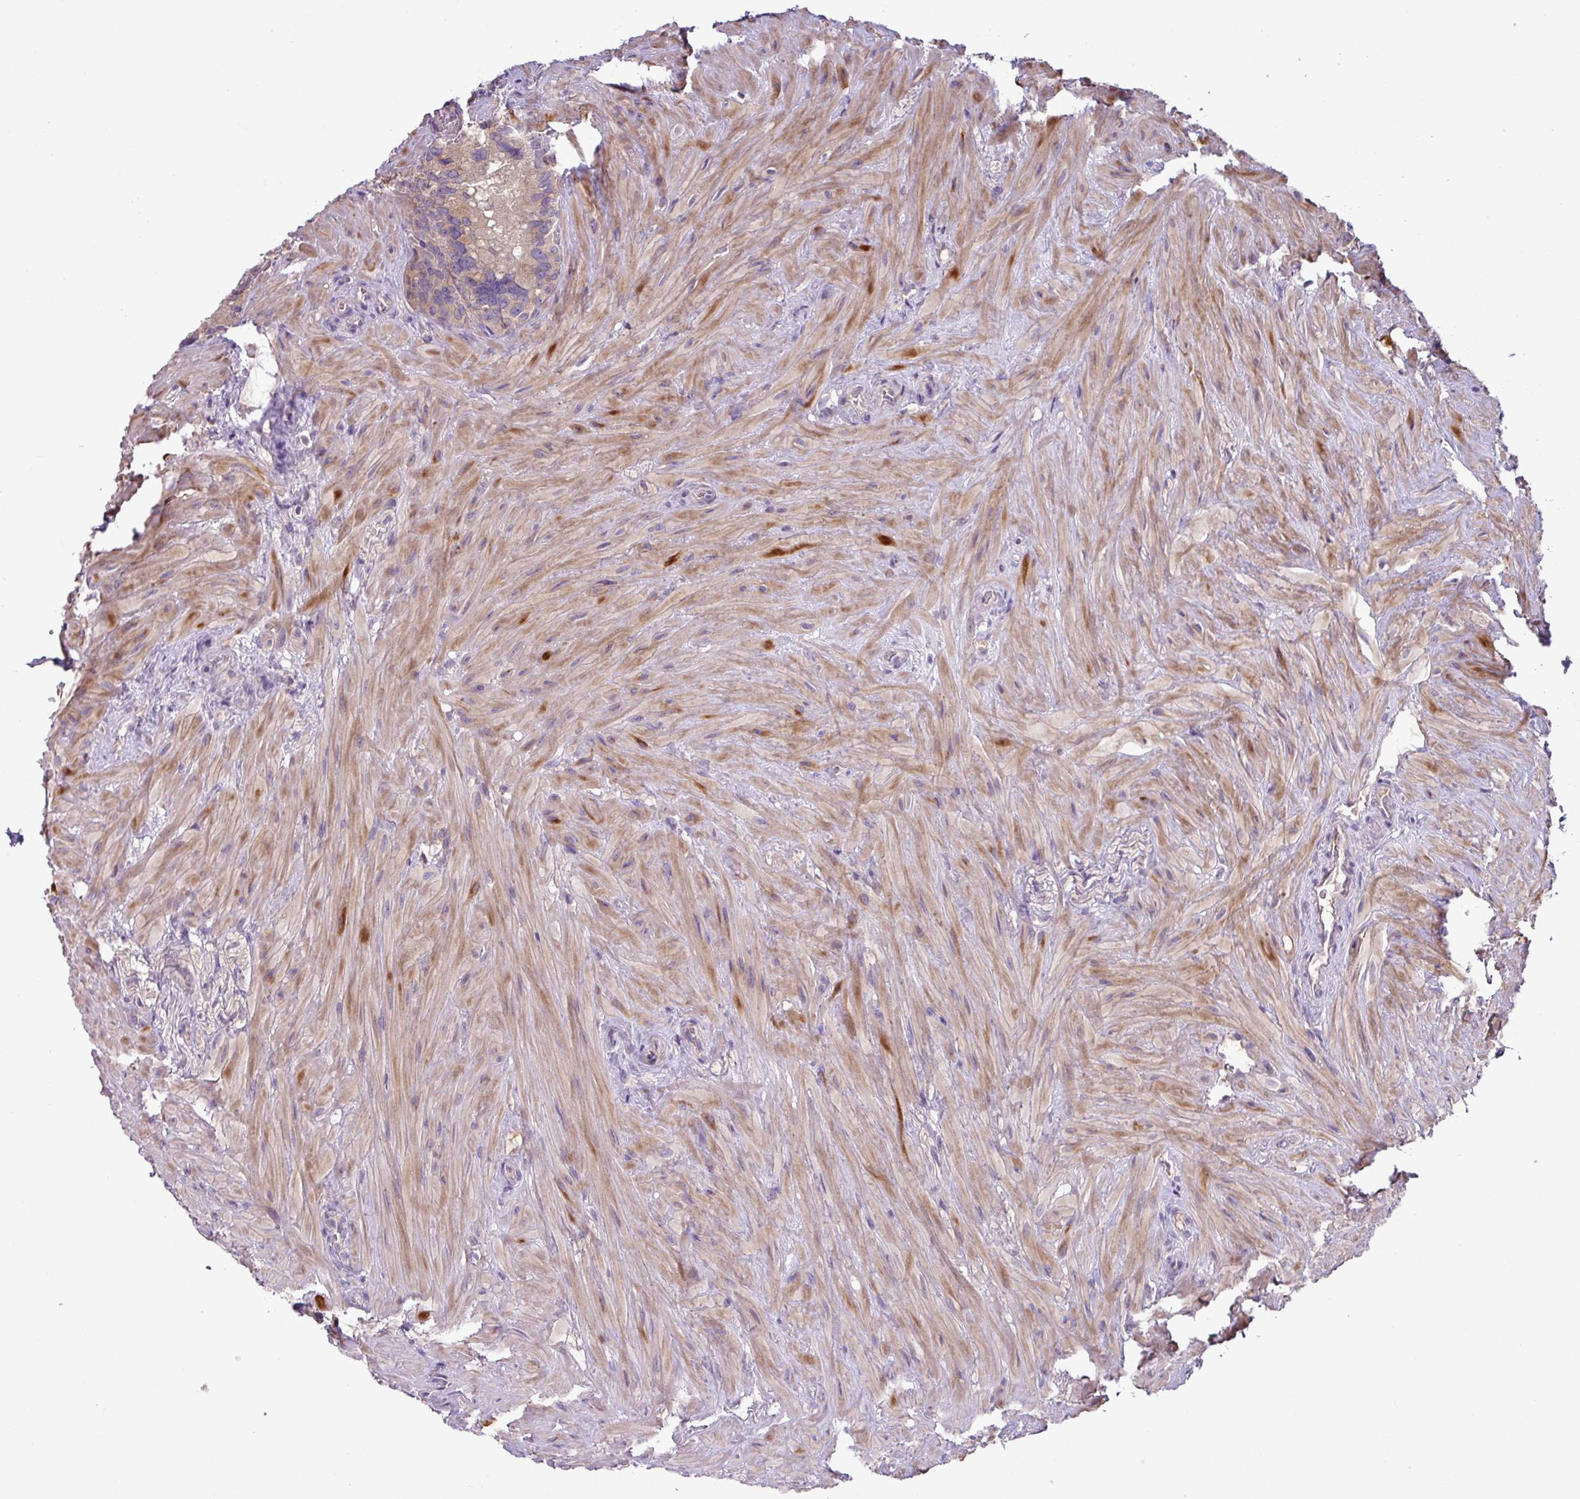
{"staining": {"intensity": "weak", "quantity": "25%-75%", "location": "cytoplasmic/membranous"}, "tissue": "seminal vesicle", "cell_type": "Glandular cells", "image_type": "normal", "snomed": [{"axis": "morphology", "description": "Normal tissue, NOS"}, {"axis": "topography", "description": "Seminal veicle"}], "caption": "Unremarkable seminal vesicle shows weak cytoplasmic/membranous staining in approximately 25%-75% of glandular cells, visualized by immunohistochemistry.", "gene": "TMEM62", "patient": {"sex": "male", "age": 68}}